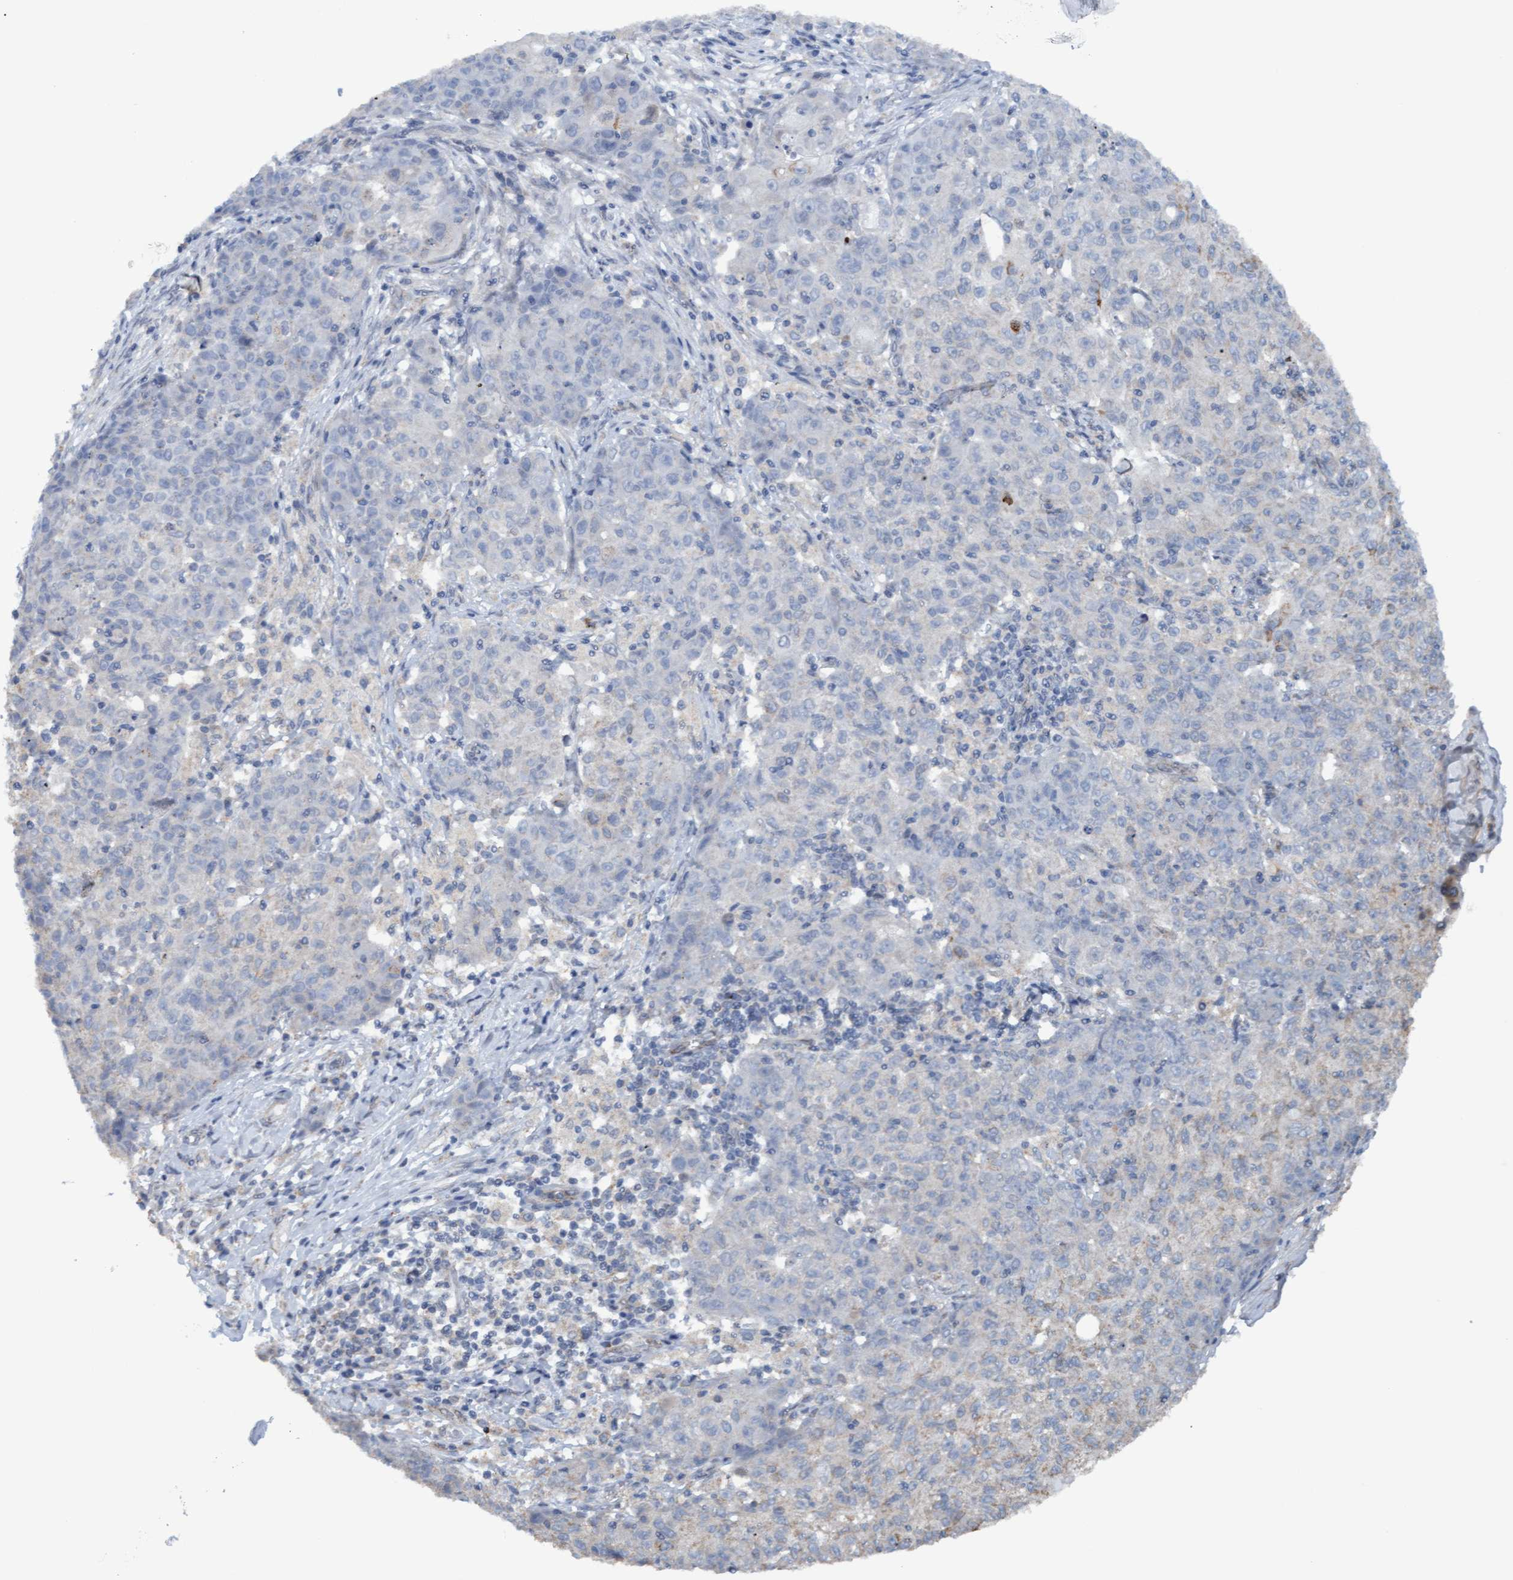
{"staining": {"intensity": "negative", "quantity": "none", "location": "none"}, "tissue": "ovarian cancer", "cell_type": "Tumor cells", "image_type": "cancer", "snomed": [{"axis": "morphology", "description": "Carcinoma, endometroid"}, {"axis": "topography", "description": "Ovary"}], "caption": "An IHC image of endometroid carcinoma (ovarian) is shown. There is no staining in tumor cells of endometroid carcinoma (ovarian).", "gene": "MGLL", "patient": {"sex": "female", "age": 42}}